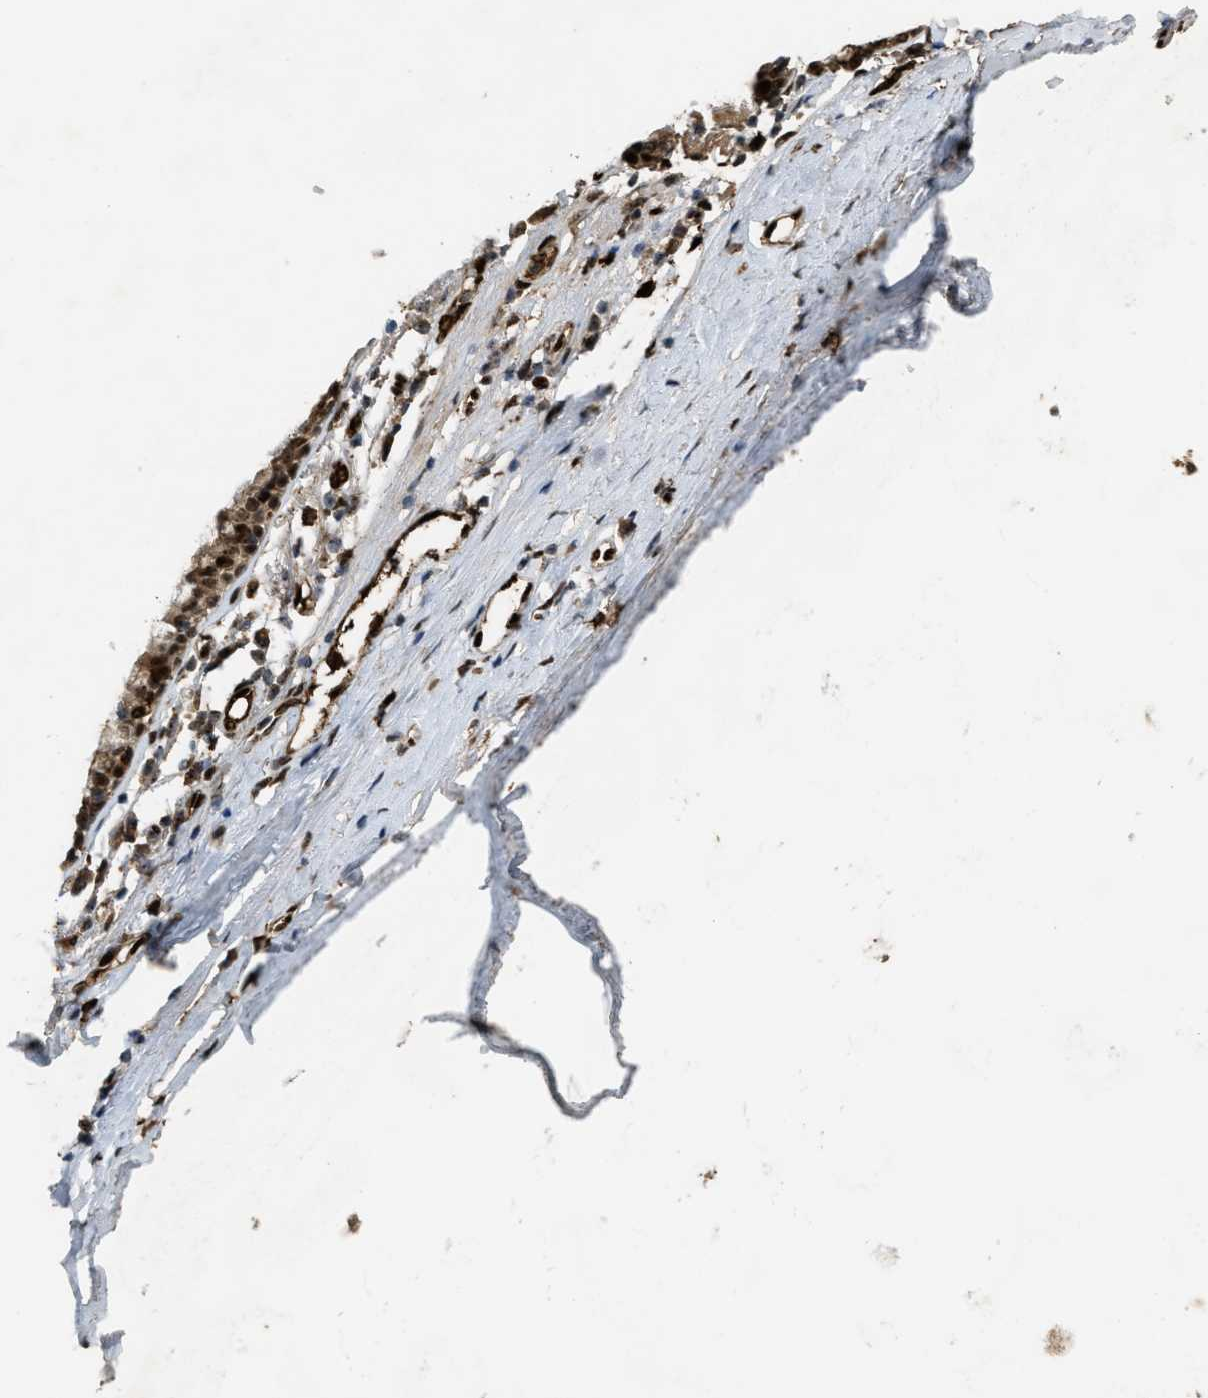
{"staining": {"intensity": "strong", "quantity": ">75%", "location": "cytoplasmic/membranous,nuclear"}, "tissue": "bronchus", "cell_type": "Respiratory epithelial cells", "image_type": "normal", "snomed": [{"axis": "morphology", "description": "Normal tissue, NOS"}, {"axis": "morphology", "description": "Inflammation, NOS"}, {"axis": "topography", "description": "Cartilage tissue"}, {"axis": "topography", "description": "Bronchus"}], "caption": "Brown immunohistochemical staining in benign bronchus exhibits strong cytoplasmic/membranous,nuclear expression in approximately >75% of respiratory epithelial cells. (Stains: DAB (3,3'-diaminobenzidine) in brown, nuclei in blue, Microscopy: brightfield microscopy at high magnification).", "gene": "ZNF687", "patient": {"sex": "male", "age": 77}}